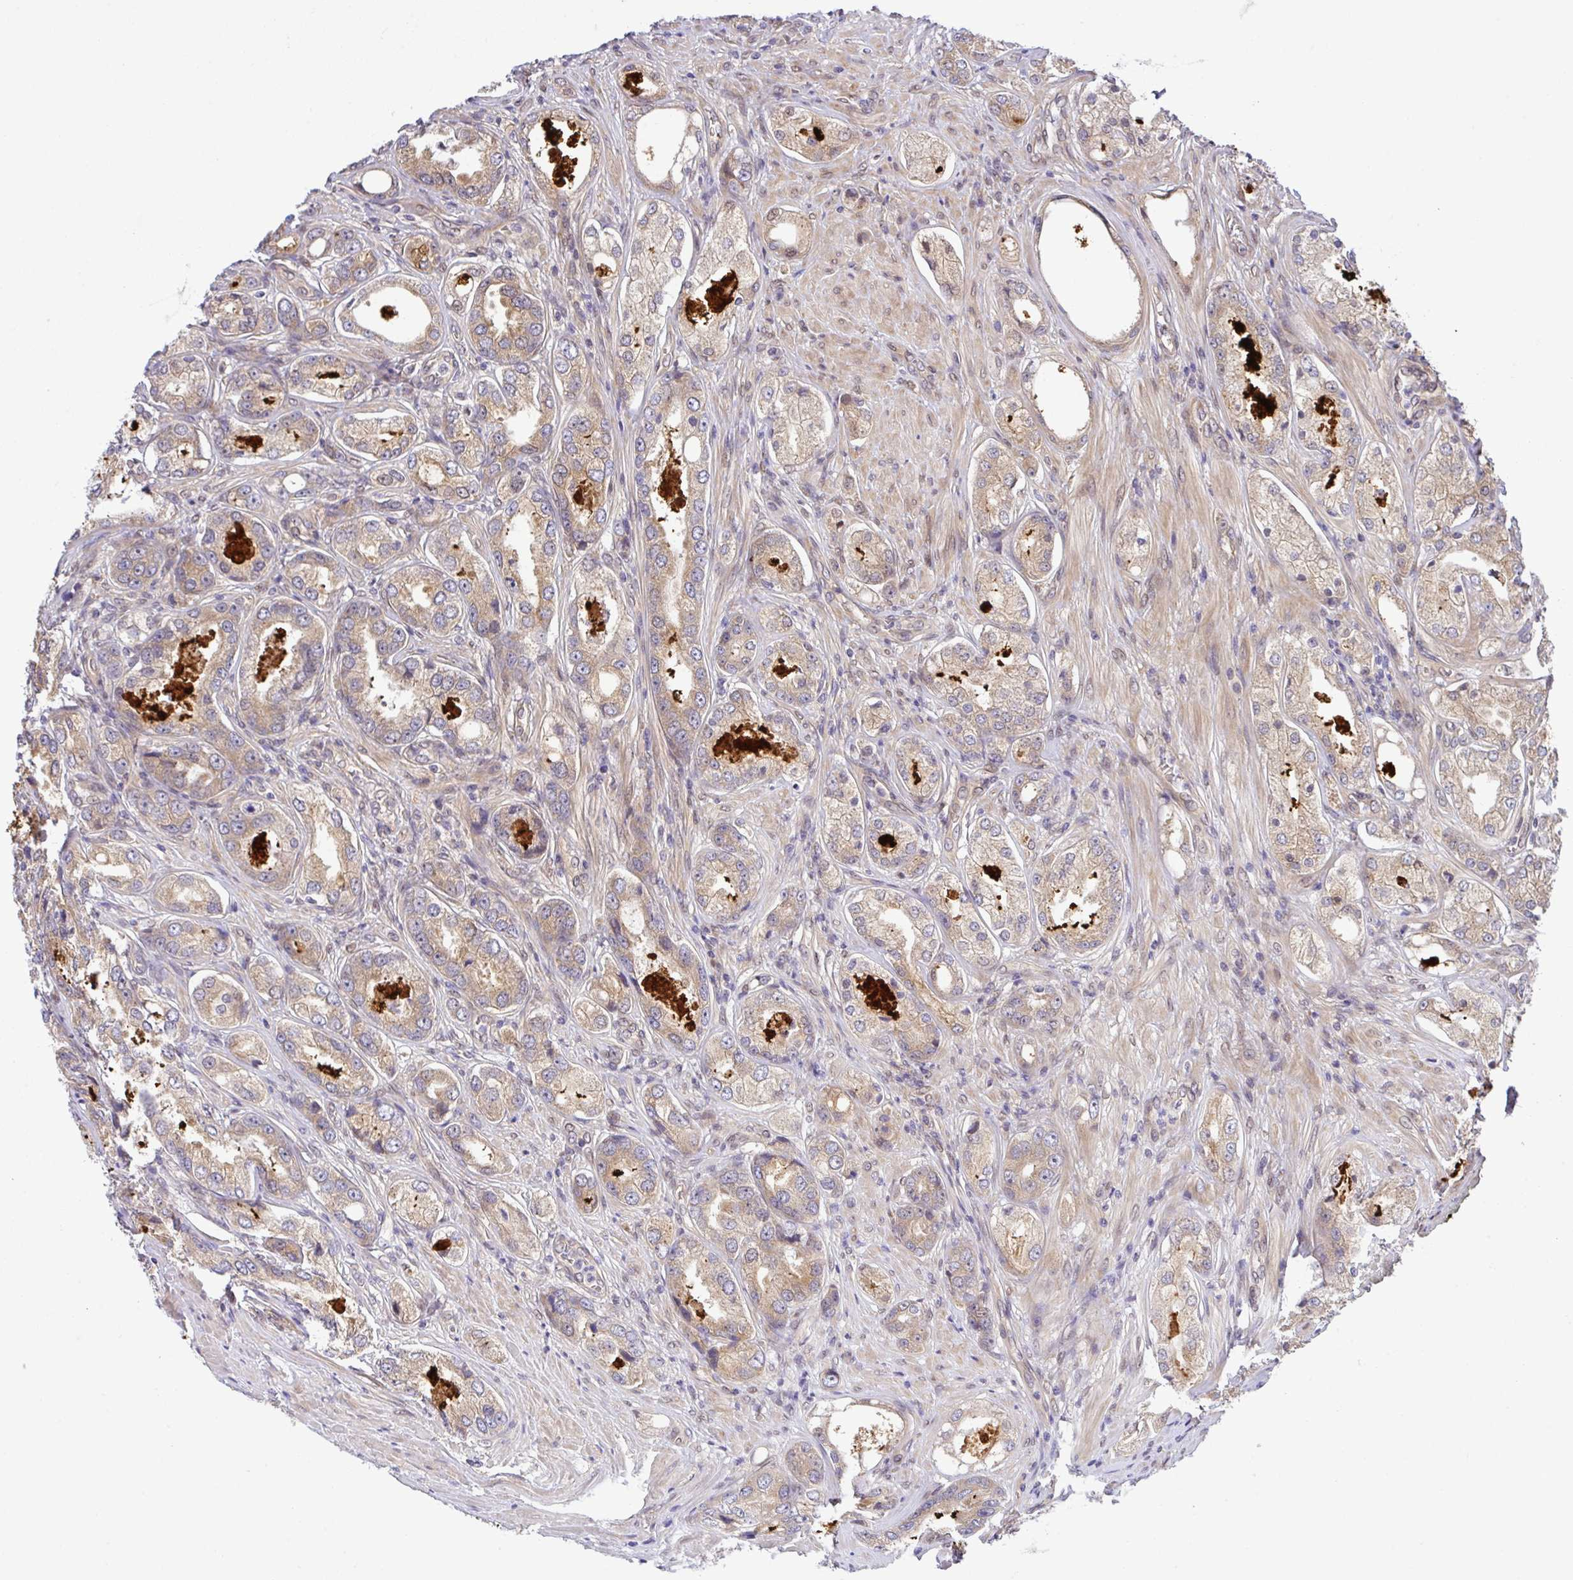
{"staining": {"intensity": "weak", "quantity": "25%-75%", "location": "cytoplasmic/membranous"}, "tissue": "prostate cancer", "cell_type": "Tumor cells", "image_type": "cancer", "snomed": [{"axis": "morphology", "description": "Adenocarcinoma, Low grade"}, {"axis": "topography", "description": "Prostate"}], "caption": "Immunohistochemical staining of prostate low-grade adenocarcinoma demonstrates low levels of weak cytoplasmic/membranous protein expression in about 25%-75% of tumor cells.", "gene": "UBE4A", "patient": {"sex": "male", "age": 68}}